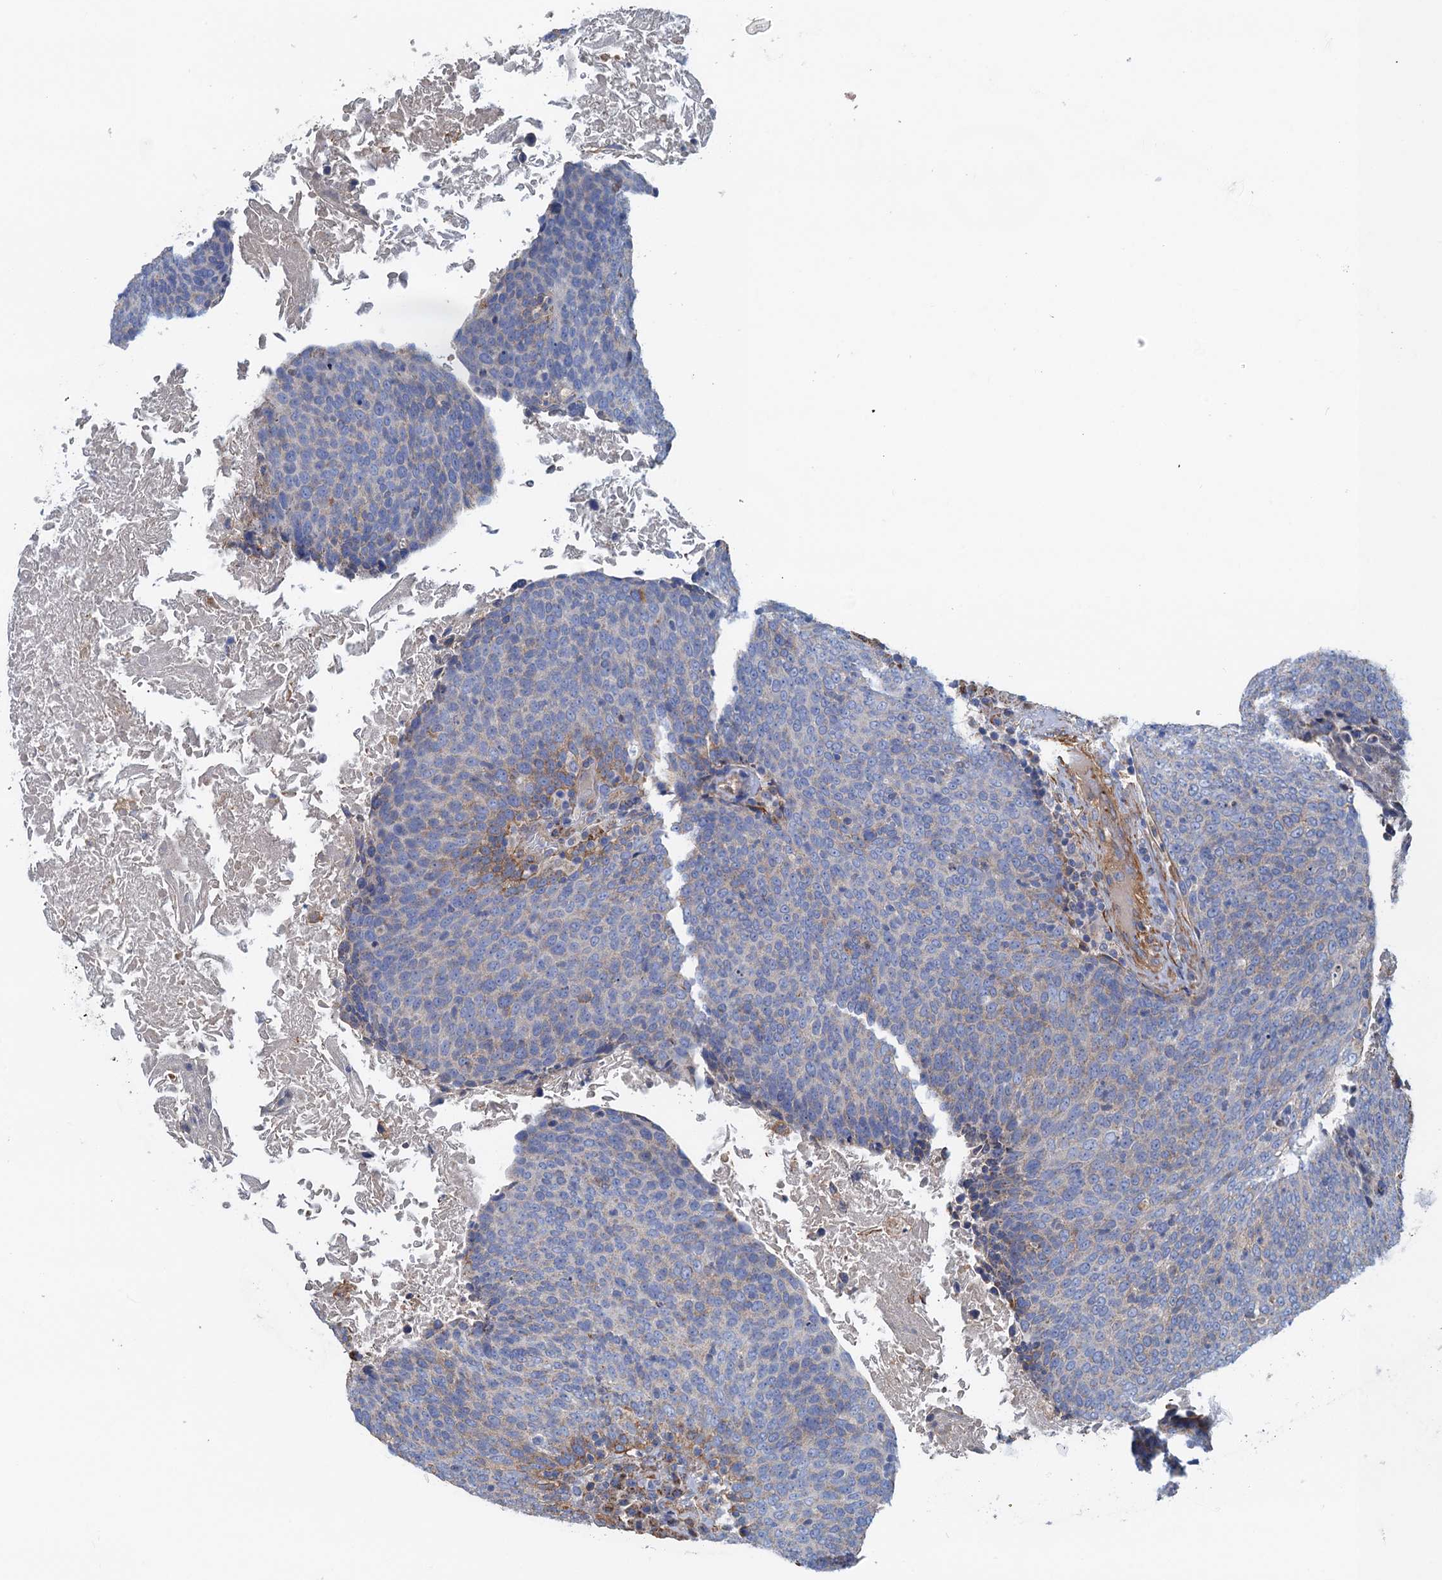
{"staining": {"intensity": "negative", "quantity": "none", "location": "none"}, "tissue": "head and neck cancer", "cell_type": "Tumor cells", "image_type": "cancer", "snomed": [{"axis": "morphology", "description": "Squamous cell carcinoma, NOS"}, {"axis": "morphology", "description": "Squamous cell carcinoma, metastatic, NOS"}, {"axis": "topography", "description": "Lymph node"}, {"axis": "topography", "description": "Head-Neck"}], "caption": "Tumor cells show no significant staining in squamous cell carcinoma (head and neck).", "gene": "GCSH", "patient": {"sex": "male", "age": 62}}